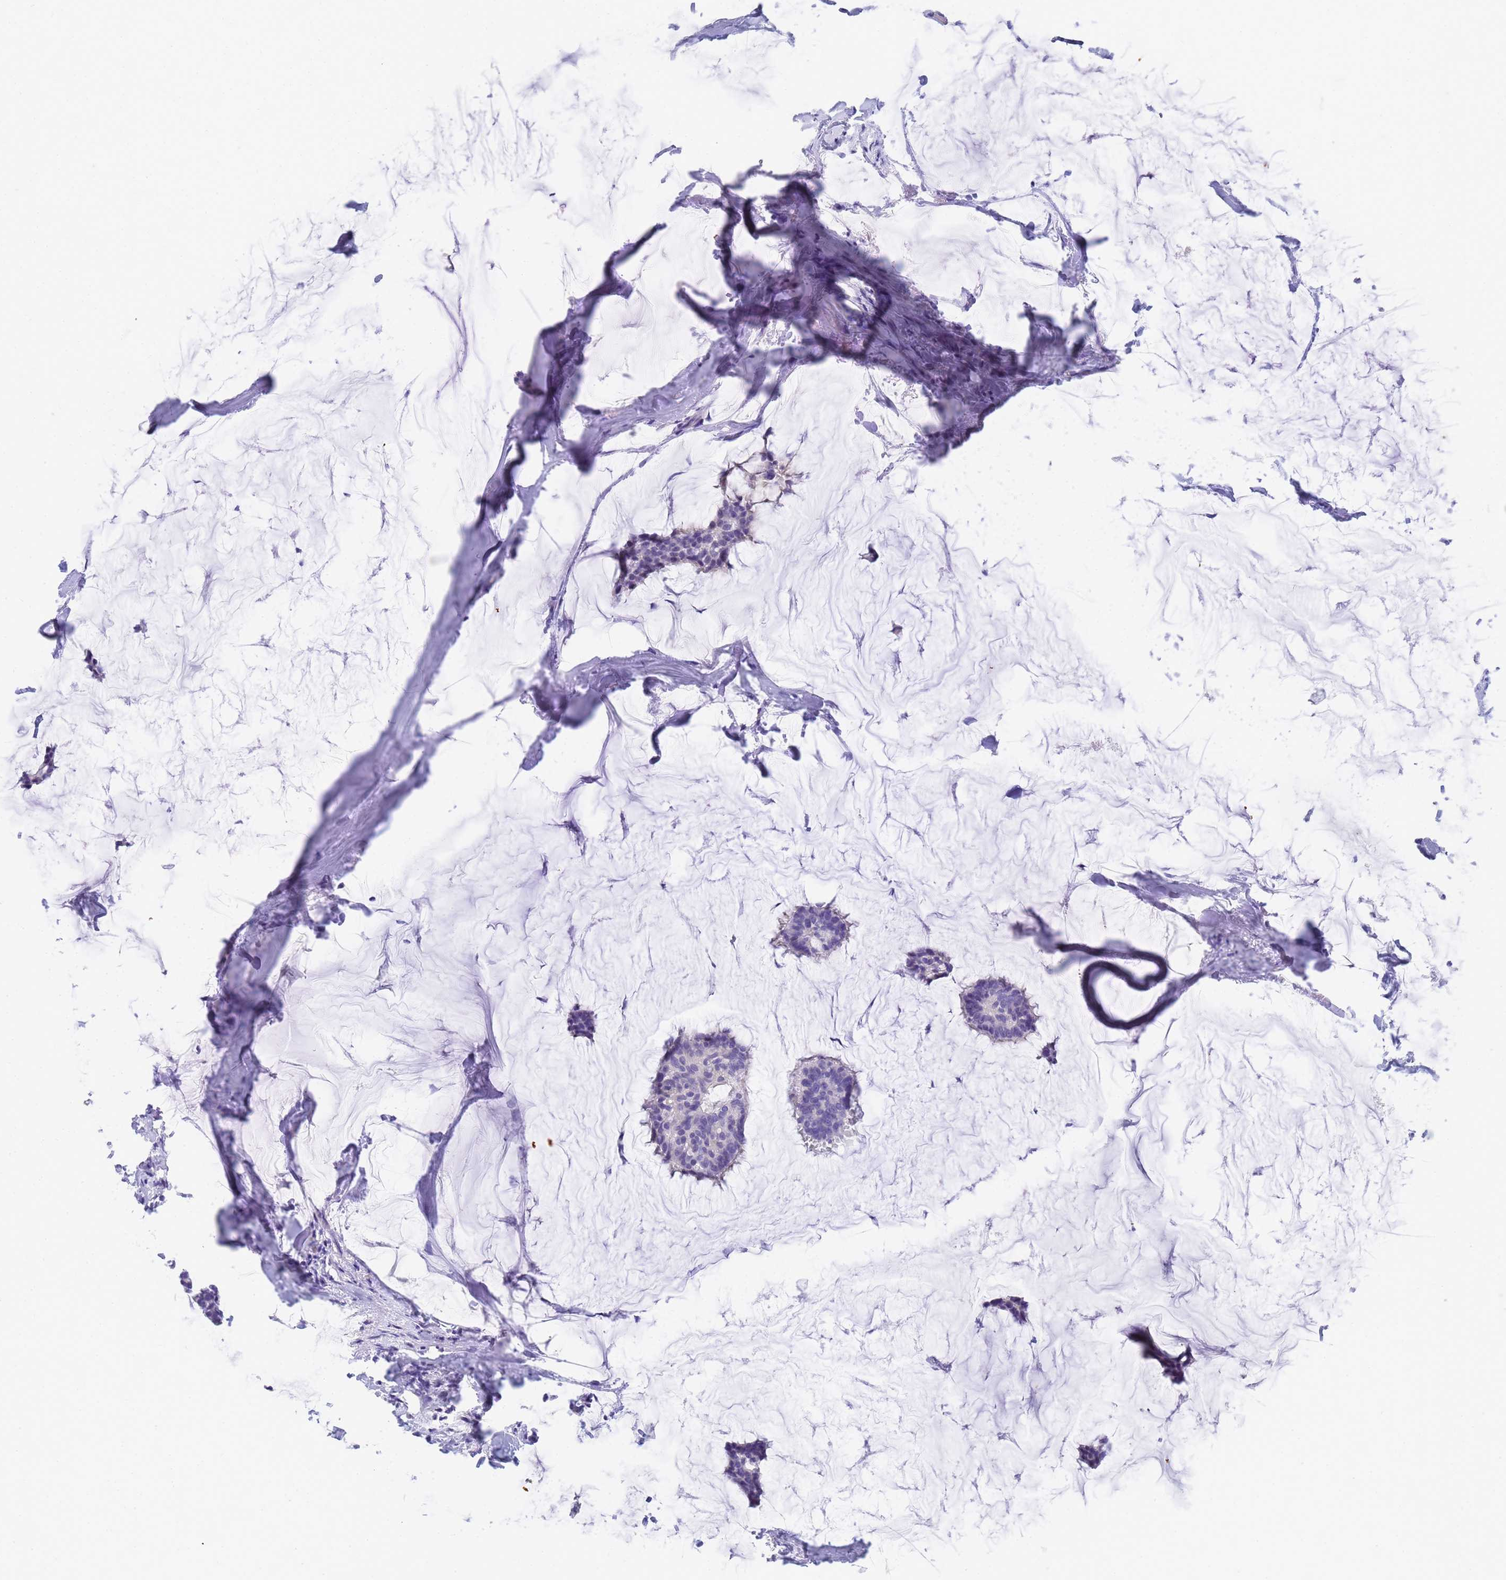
{"staining": {"intensity": "negative", "quantity": "none", "location": "none"}, "tissue": "breast cancer", "cell_type": "Tumor cells", "image_type": "cancer", "snomed": [{"axis": "morphology", "description": "Duct carcinoma"}, {"axis": "topography", "description": "Breast"}], "caption": "Immunohistochemistry of human breast intraductal carcinoma exhibits no positivity in tumor cells. (DAB (3,3'-diaminobenzidine) IHC, high magnification).", "gene": "STATH", "patient": {"sex": "female", "age": 93}}